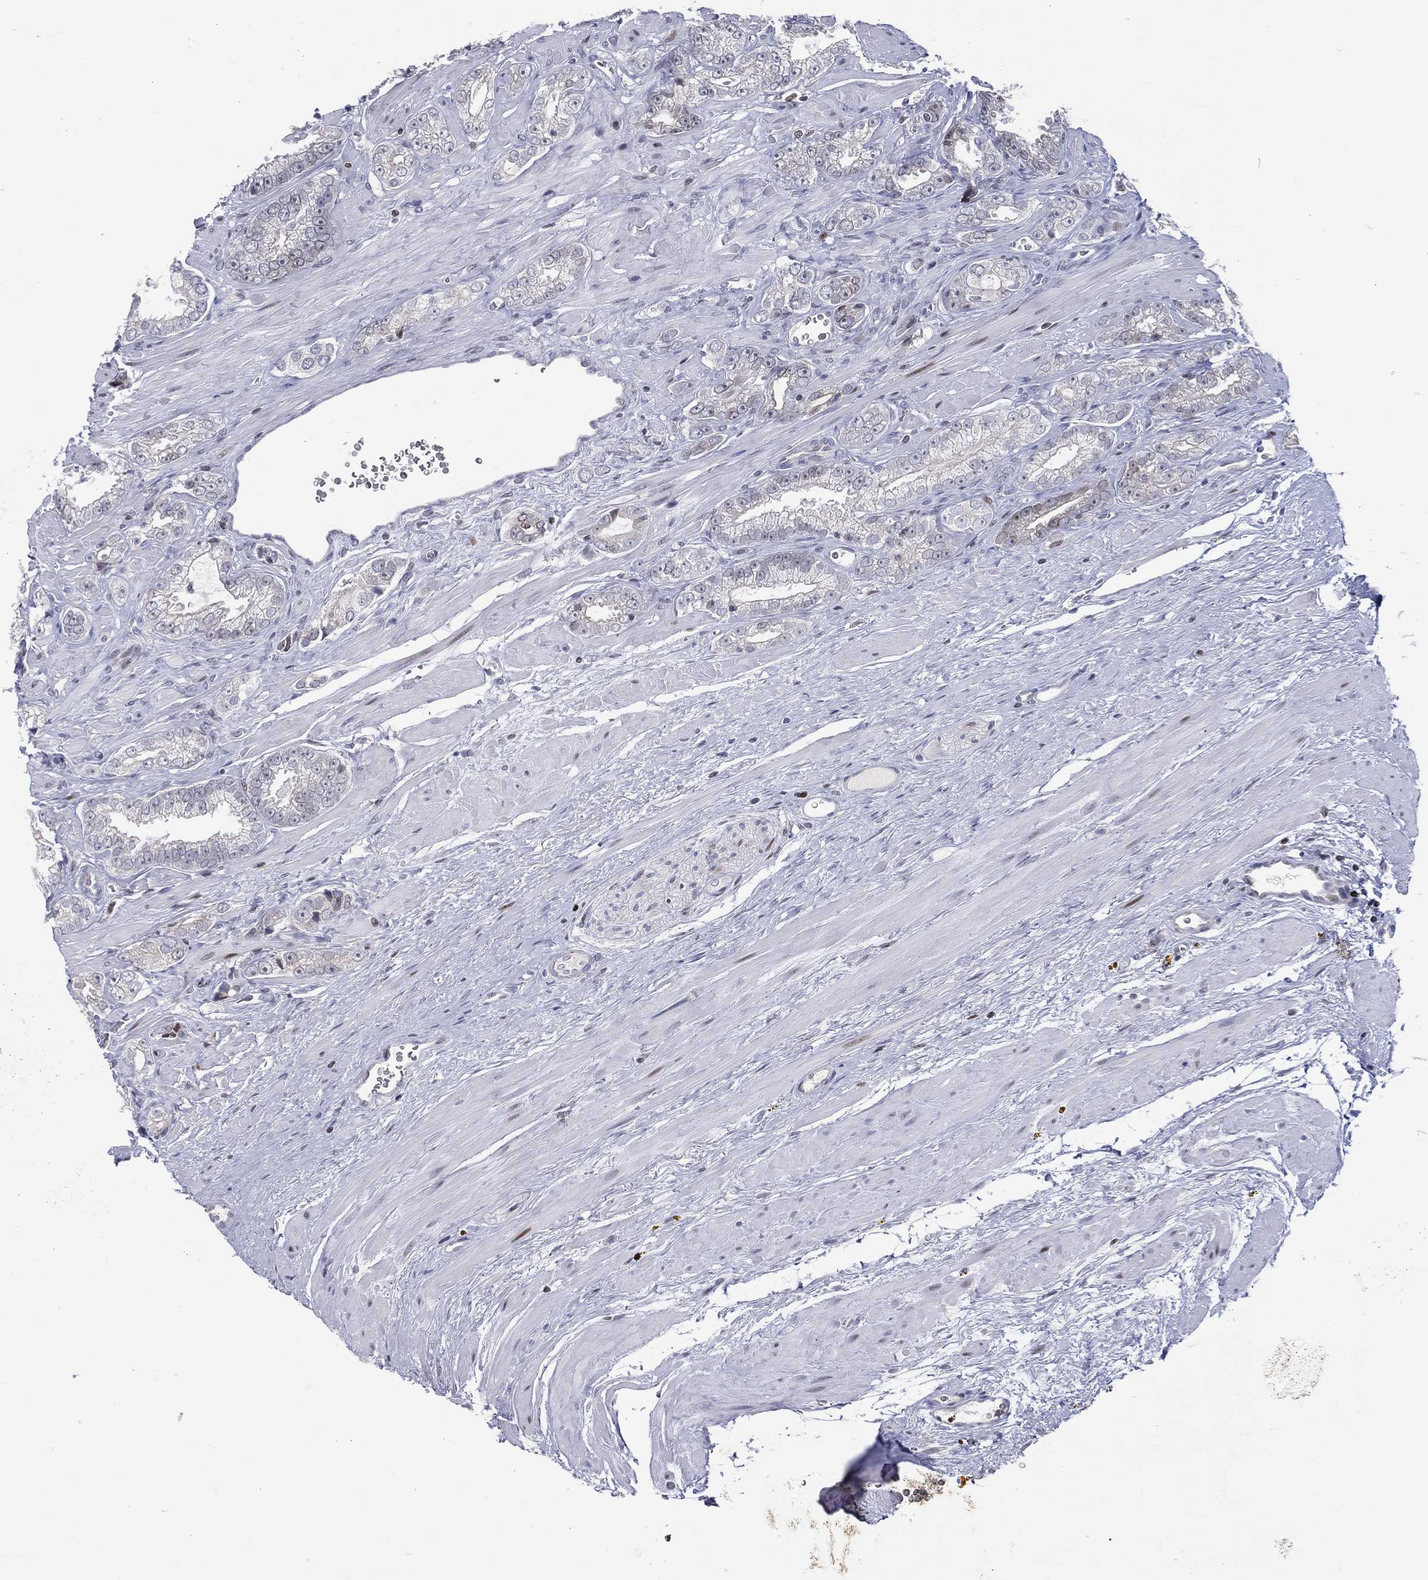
{"staining": {"intensity": "weak", "quantity": "25%-75%", "location": "nuclear"}, "tissue": "prostate cancer", "cell_type": "Tumor cells", "image_type": "cancer", "snomed": [{"axis": "morphology", "description": "Adenocarcinoma, NOS"}, {"axis": "topography", "description": "Prostate"}], "caption": "Brown immunohistochemical staining in prostate cancer (adenocarcinoma) displays weak nuclear expression in approximately 25%-75% of tumor cells.", "gene": "DBF4B", "patient": {"sex": "male", "age": 67}}